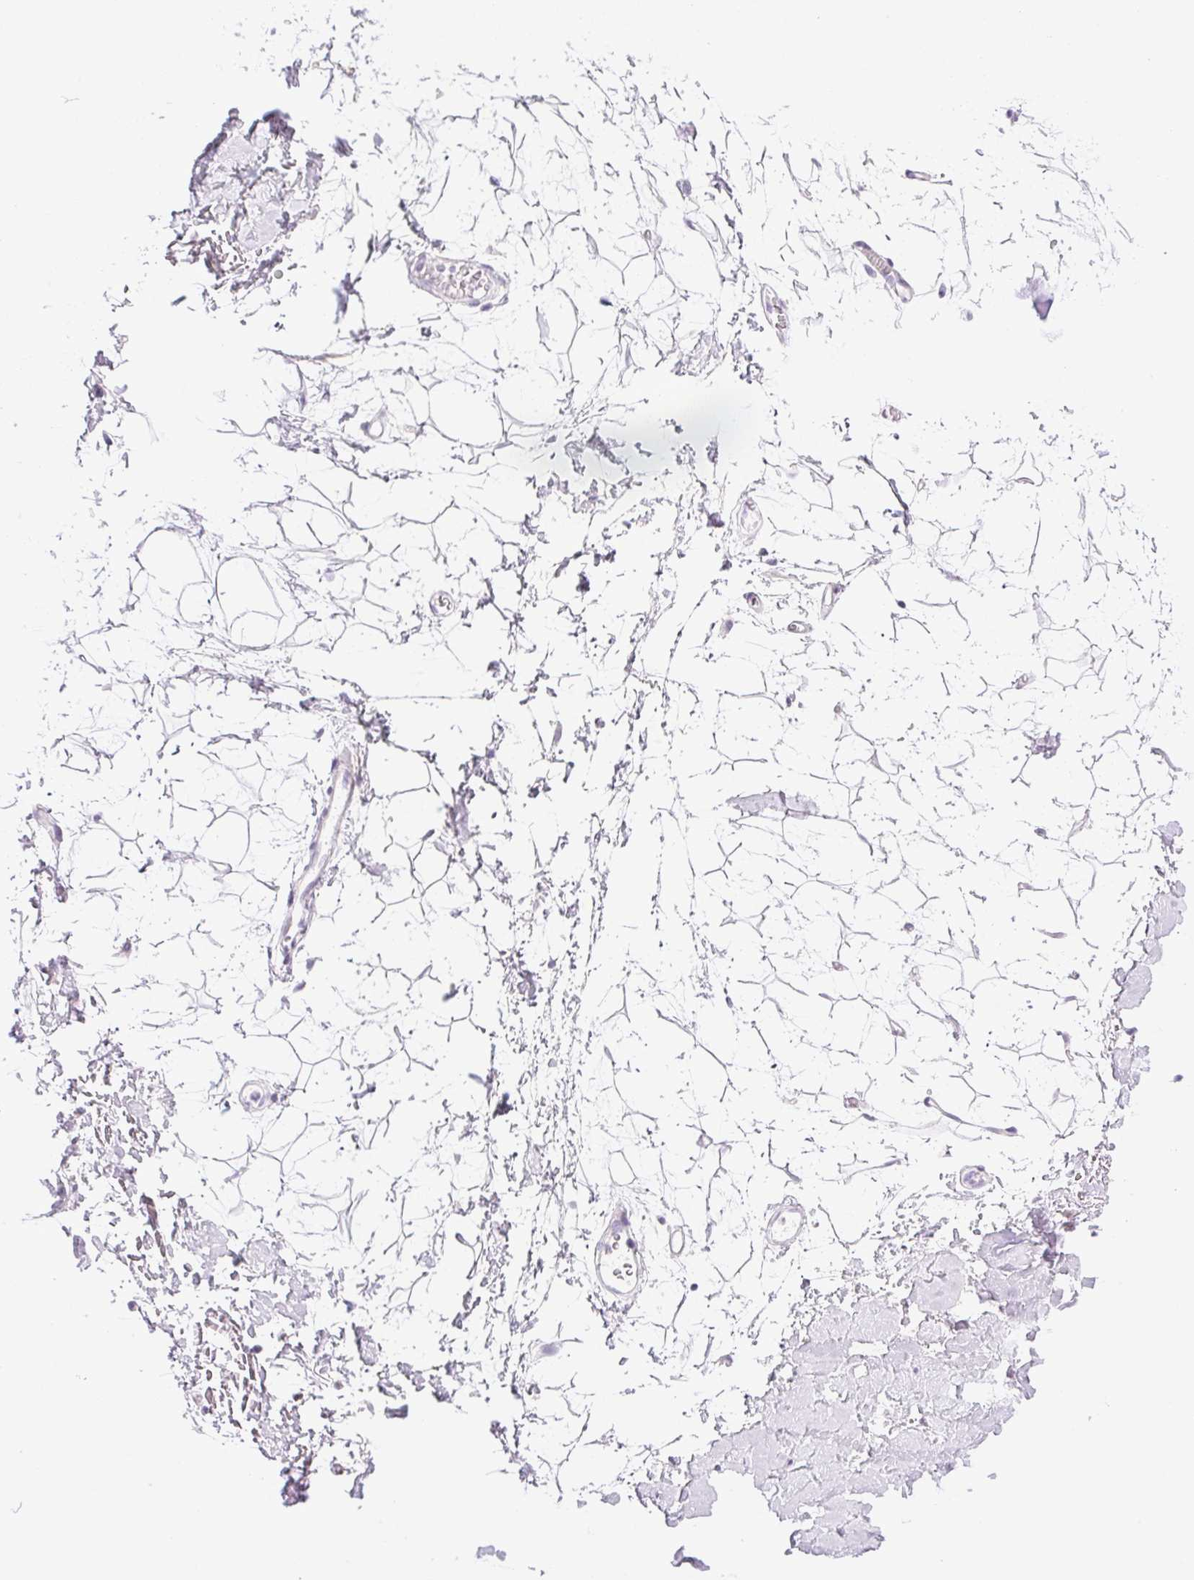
{"staining": {"intensity": "negative", "quantity": "none", "location": "none"}, "tissue": "adipose tissue", "cell_type": "Adipocytes", "image_type": "normal", "snomed": [{"axis": "morphology", "description": "Normal tissue, NOS"}, {"axis": "topography", "description": "Anal"}, {"axis": "topography", "description": "Peripheral nerve tissue"}], "caption": "DAB immunohistochemical staining of benign human adipose tissue reveals no significant staining in adipocytes. (DAB IHC with hematoxylin counter stain).", "gene": "CTRL", "patient": {"sex": "male", "age": 78}}